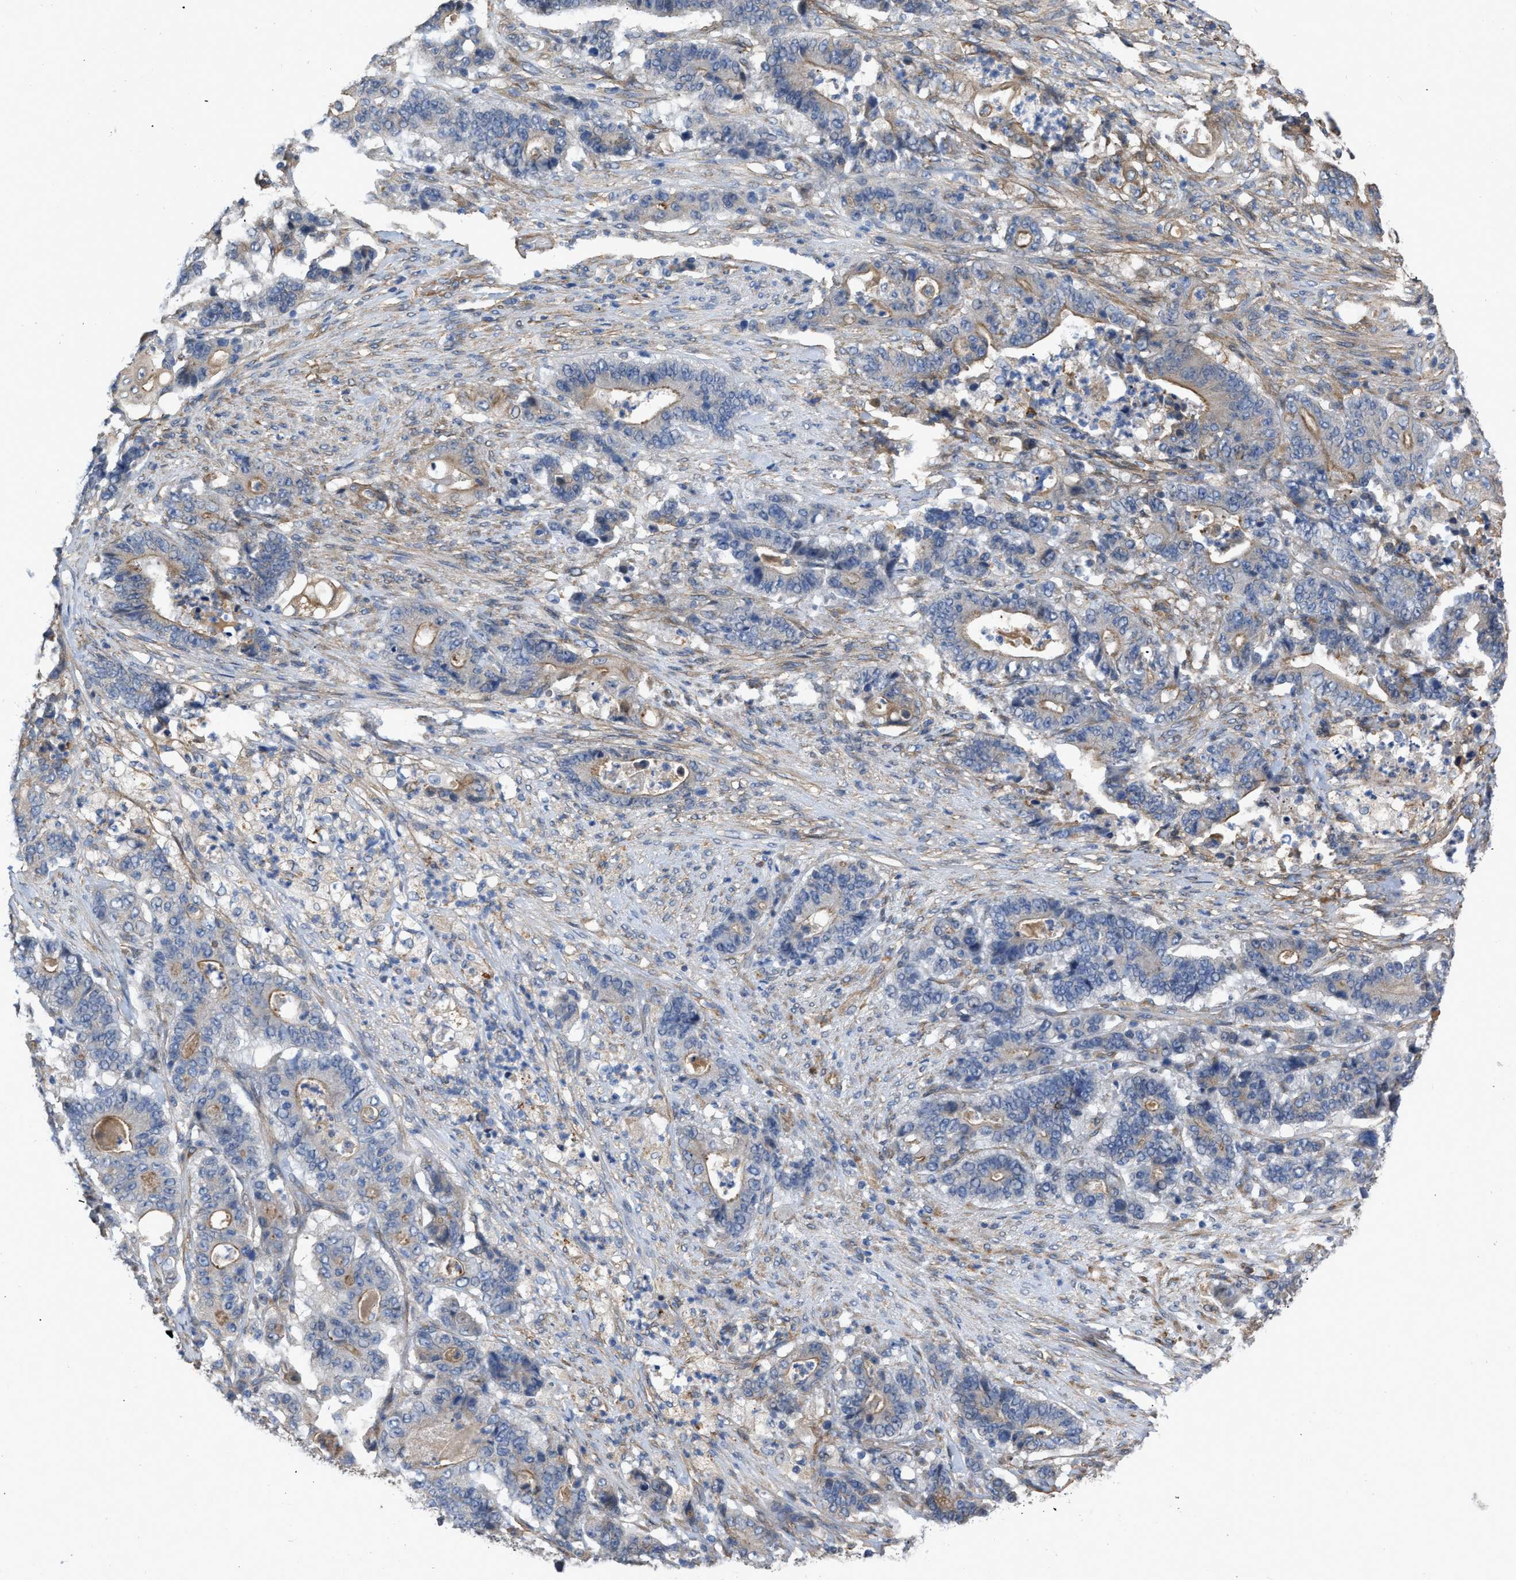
{"staining": {"intensity": "moderate", "quantity": "<25%", "location": "cytoplasmic/membranous"}, "tissue": "stomach cancer", "cell_type": "Tumor cells", "image_type": "cancer", "snomed": [{"axis": "morphology", "description": "Adenocarcinoma, NOS"}, {"axis": "topography", "description": "Stomach"}], "caption": "This micrograph reveals adenocarcinoma (stomach) stained with immunohistochemistry (IHC) to label a protein in brown. The cytoplasmic/membranous of tumor cells show moderate positivity for the protein. Nuclei are counter-stained blue.", "gene": "SLC4A11", "patient": {"sex": "female", "age": 73}}